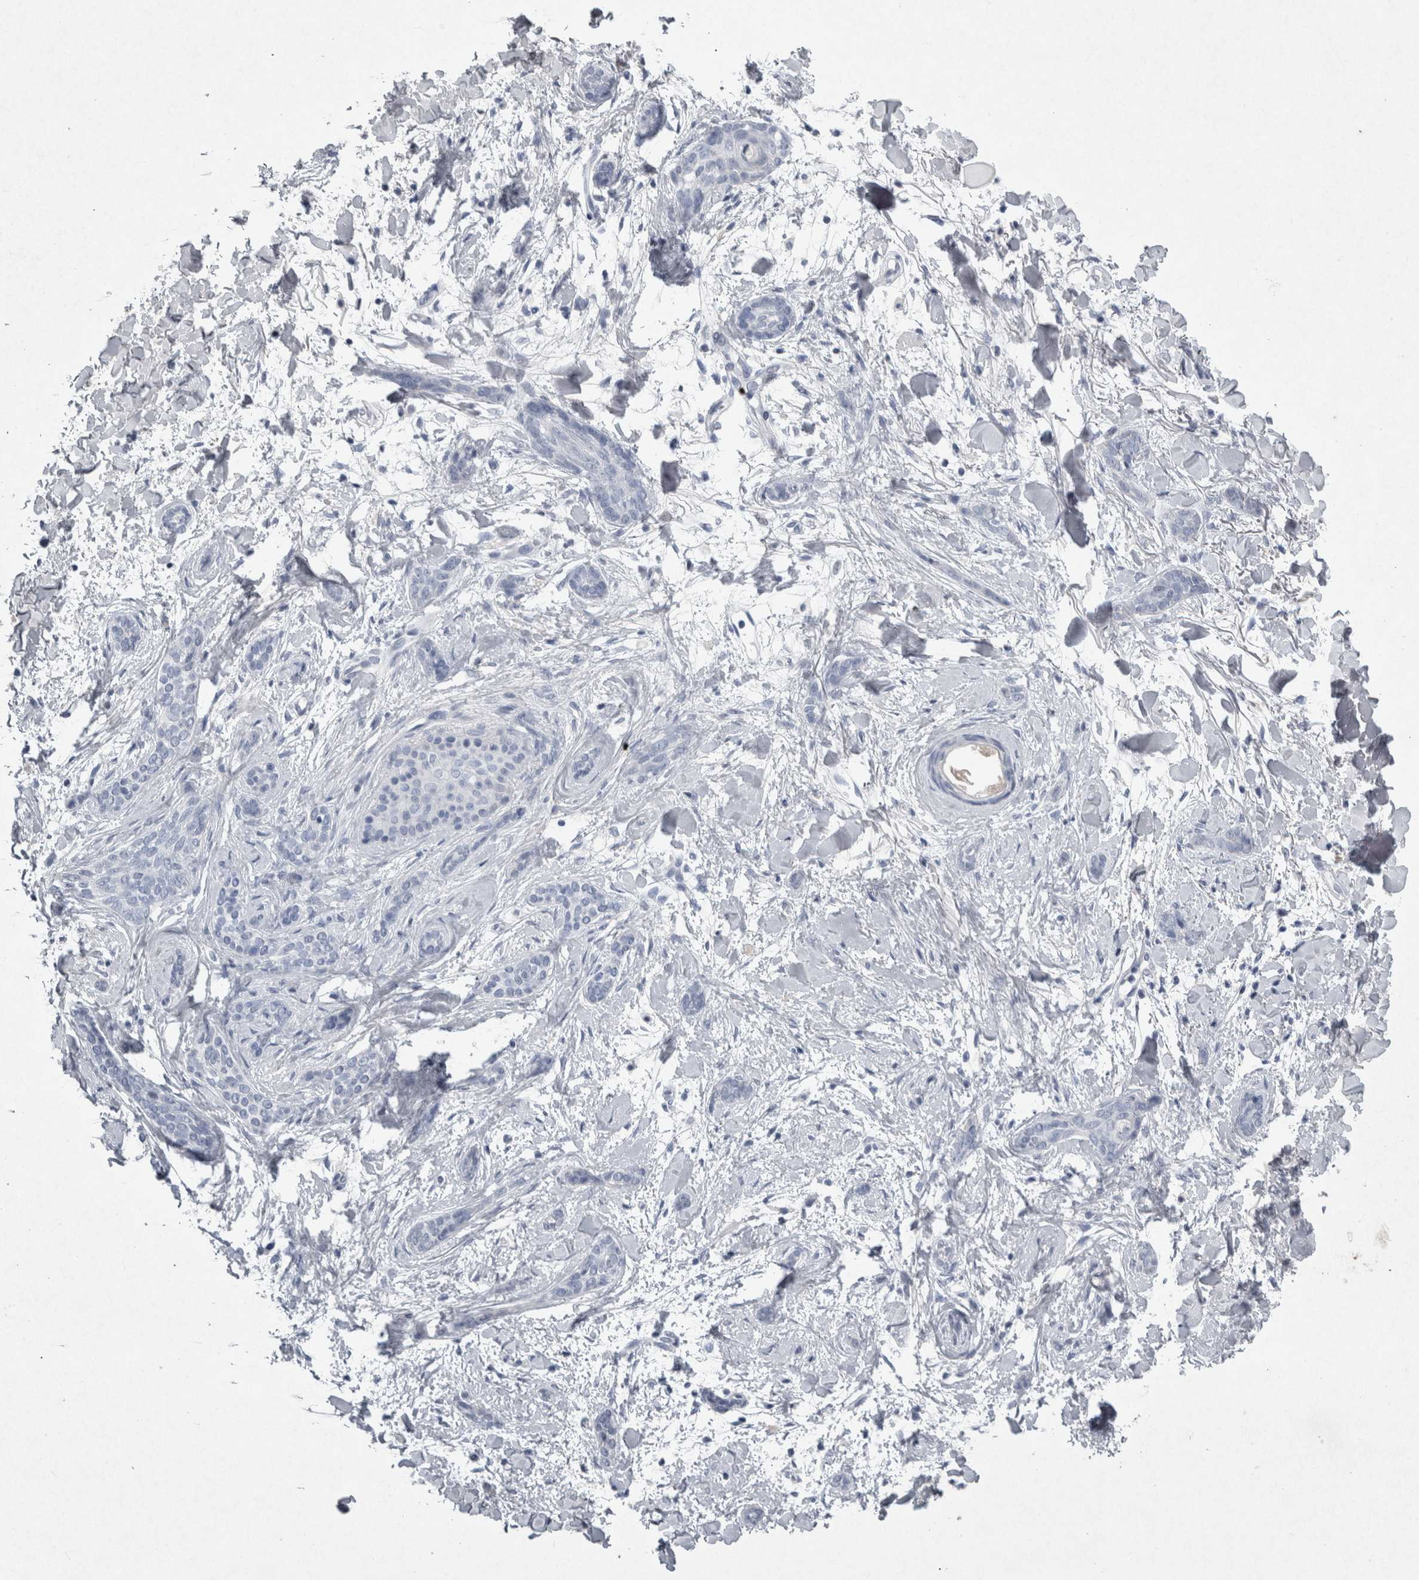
{"staining": {"intensity": "negative", "quantity": "none", "location": "none"}, "tissue": "skin cancer", "cell_type": "Tumor cells", "image_type": "cancer", "snomed": [{"axis": "morphology", "description": "Basal cell carcinoma"}, {"axis": "morphology", "description": "Adnexal tumor, benign"}, {"axis": "topography", "description": "Skin"}], "caption": "High magnification brightfield microscopy of skin basal cell carcinoma stained with DAB (3,3'-diaminobenzidine) (brown) and counterstained with hematoxylin (blue): tumor cells show no significant positivity.", "gene": "PDX1", "patient": {"sex": "female", "age": 42}}